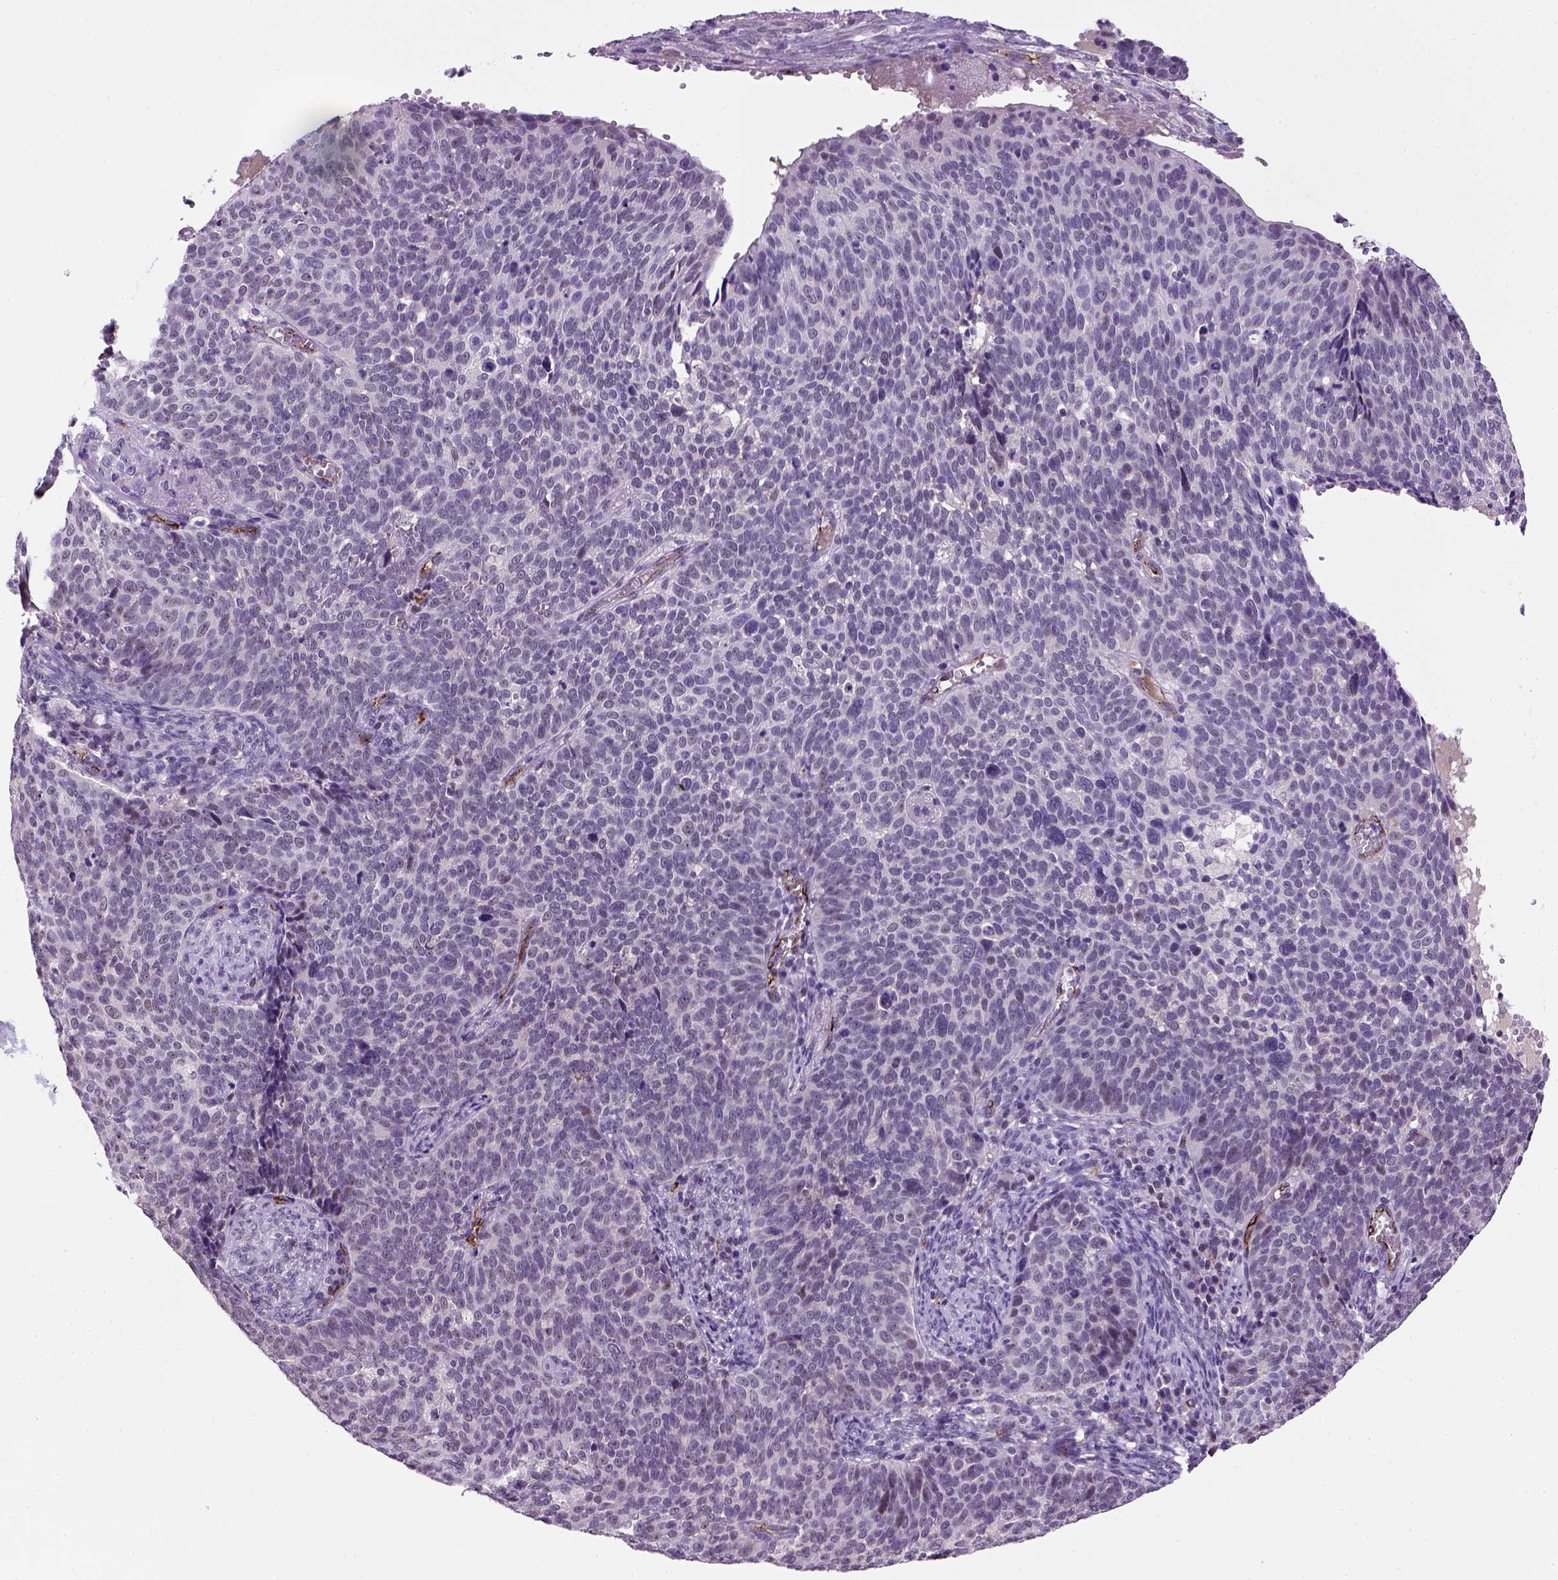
{"staining": {"intensity": "negative", "quantity": "none", "location": "none"}, "tissue": "cervical cancer", "cell_type": "Tumor cells", "image_type": "cancer", "snomed": [{"axis": "morphology", "description": "Normal tissue, NOS"}, {"axis": "morphology", "description": "Squamous cell carcinoma, NOS"}, {"axis": "topography", "description": "Cervix"}], "caption": "Image shows no significant protein positivity in tumor cells of cervical squamous cell carcinoma.", "gene": "VWF", "patient": {"sex": "female", "age": 39}}